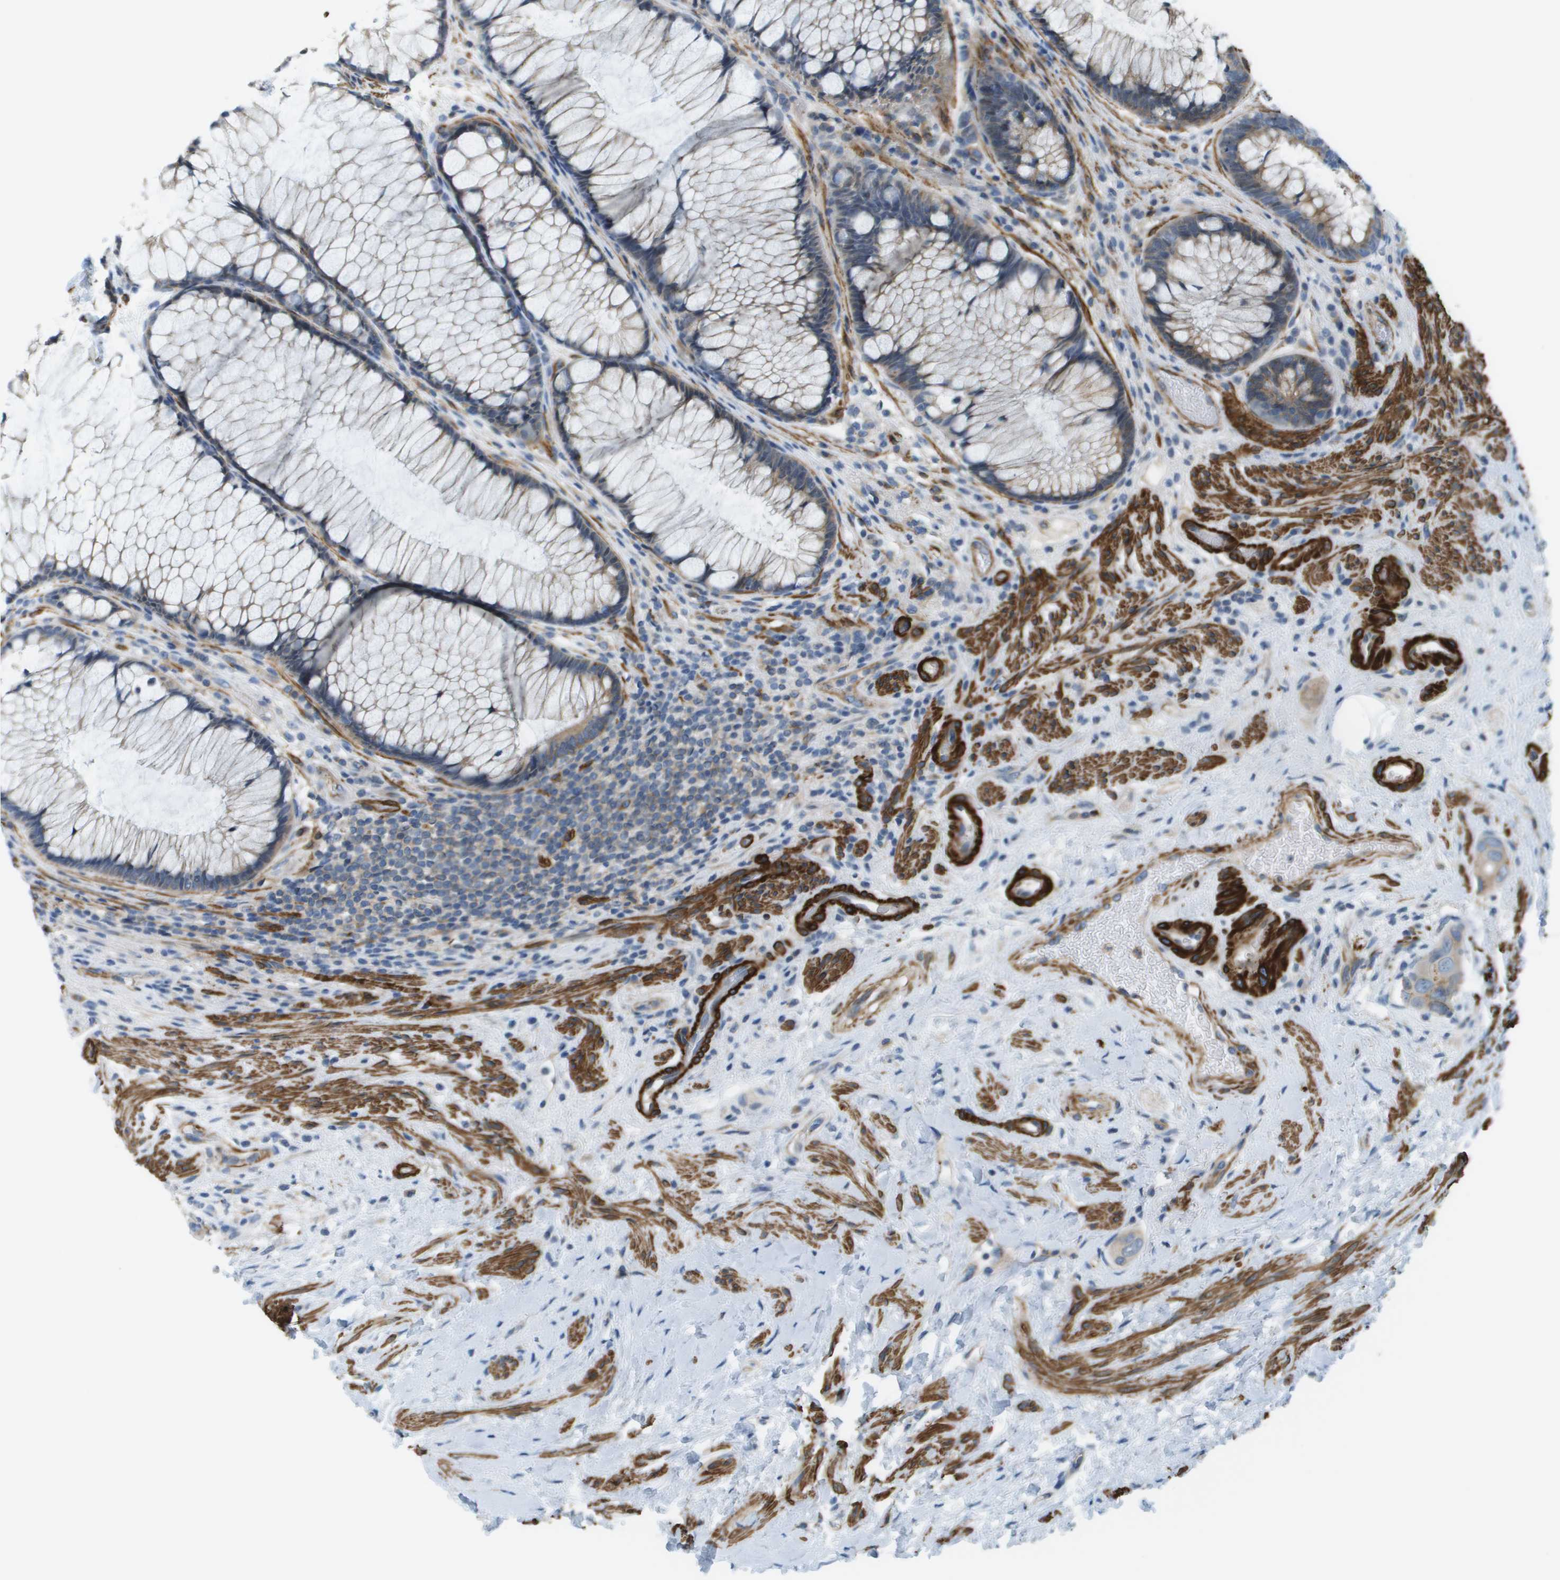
{"staining": {"intensity": "negative", "quantity": "none", "location": "none"}, "tissue": "colorectal cancer", "cell_type": "Tumor cells", "image_type": "cancer", "snomed": [{"axis": "morphology", "description": "Adenocarcinoma, NOS"}, {"axis": "topography", "description": "Rectum"}], "caption": "Adenocarcinoma (colorectal) was stained to show a protein in brown. There is no significant staining in tumor cells.", "gene": "MYH11", "patient": {"sex": "male", "age": 51}}